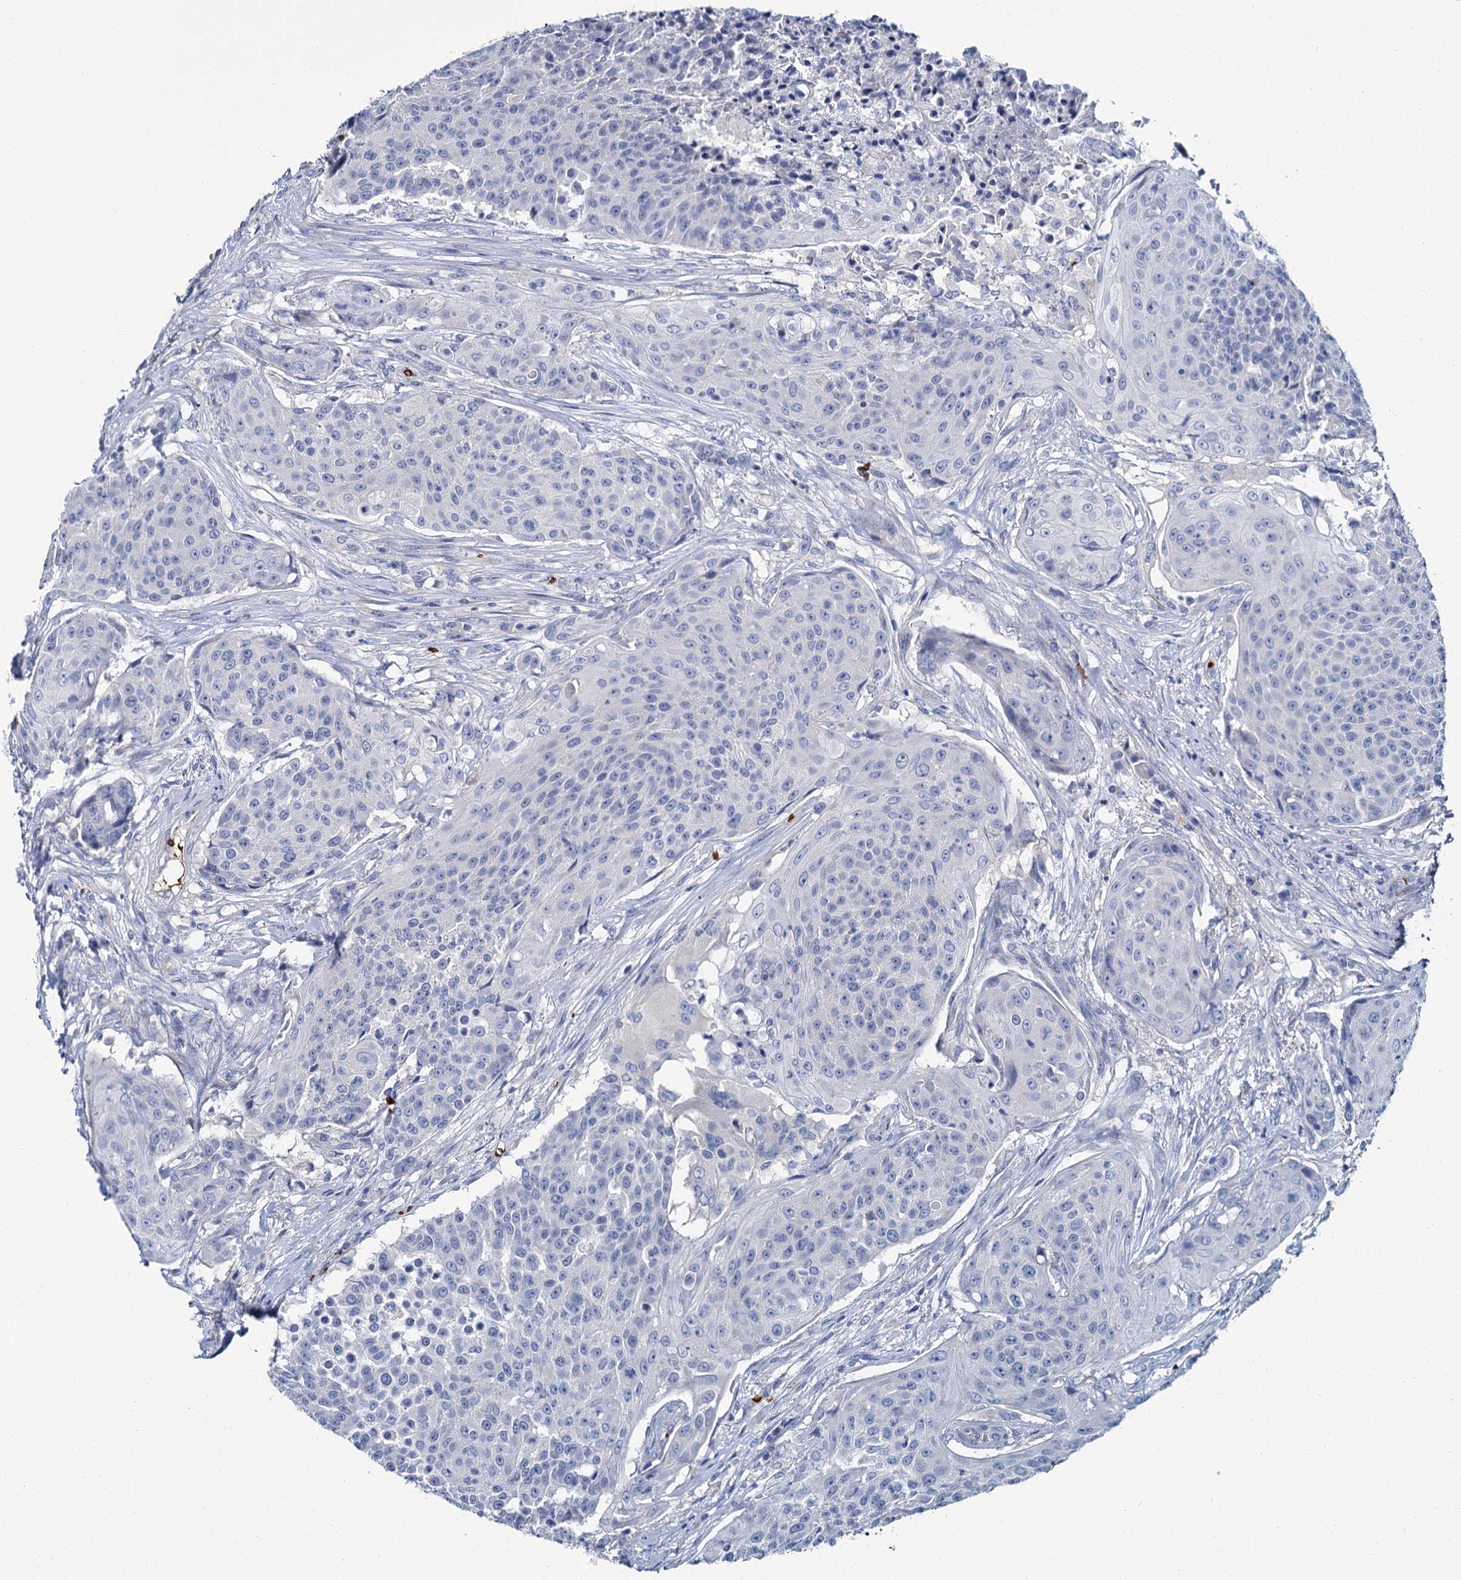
{"staining": {"intensity": "negative", "quantity": "none", "location": "none"}, "tissue": "urothelial cancer", "cell_type": "Tumor cells", "image_type": "cancer", "snomed": [{"axis": "morphology", "description": "Urothelial carcinoma, High grade"}, {"axis": "topography", "description": "Urinary bladder"}], "caption": "Urothelial cancer was stained to show a protein in brown. There is no significant expression in tumor cells. (IHC, brightfield microscopy, high magnification).", "gene": "ATG2A", "patient": {"sex": "female", "age": 63}}